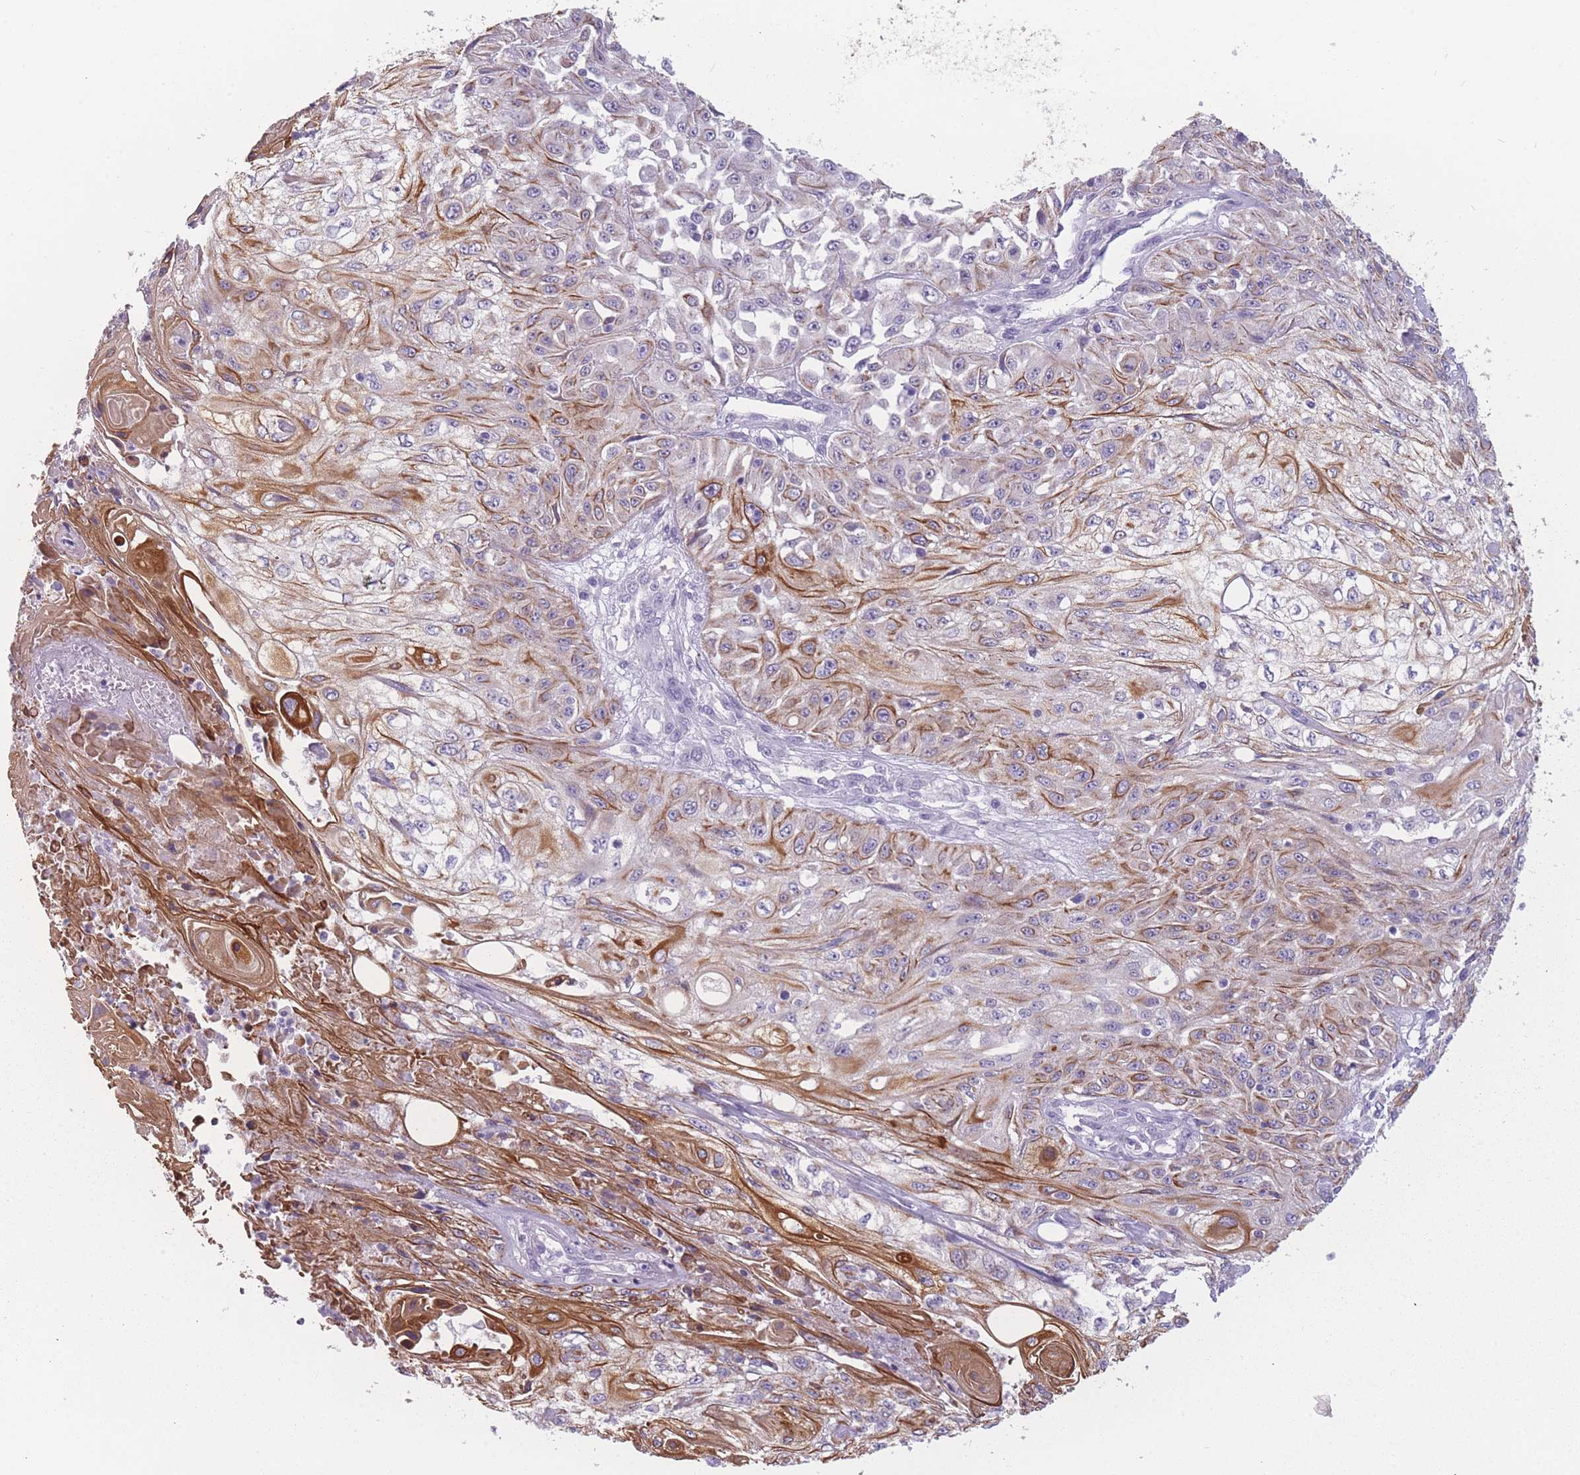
{"staining": {"intensity": "strong", "quantity": "25%-75%", "location": "cytoplasmic/membranous"}, "tissue": "skin cancer", "cell_type": "Tumor cells", "image_type": "cancer", "snomed": [{"axis": "morphology", "description": "Squamous cell carcinoma, NOS"}, {"axis": "morphology", "description": "Squamous cell carcinoma, metastatic, NOS"}, {"axis": "topography", "description": "Skin"}, {"axis": "topography", "description": "Lymph node"}], "caption": "About 25%-75% of tumor cells in skin squamous cell carcinoma reveal strong cytoplasmic/membranous protein staining as visualized by brown immunohistochemical staining.", "gene": "PPFIA3", "patient": {"sex": "male", "age": 75}}